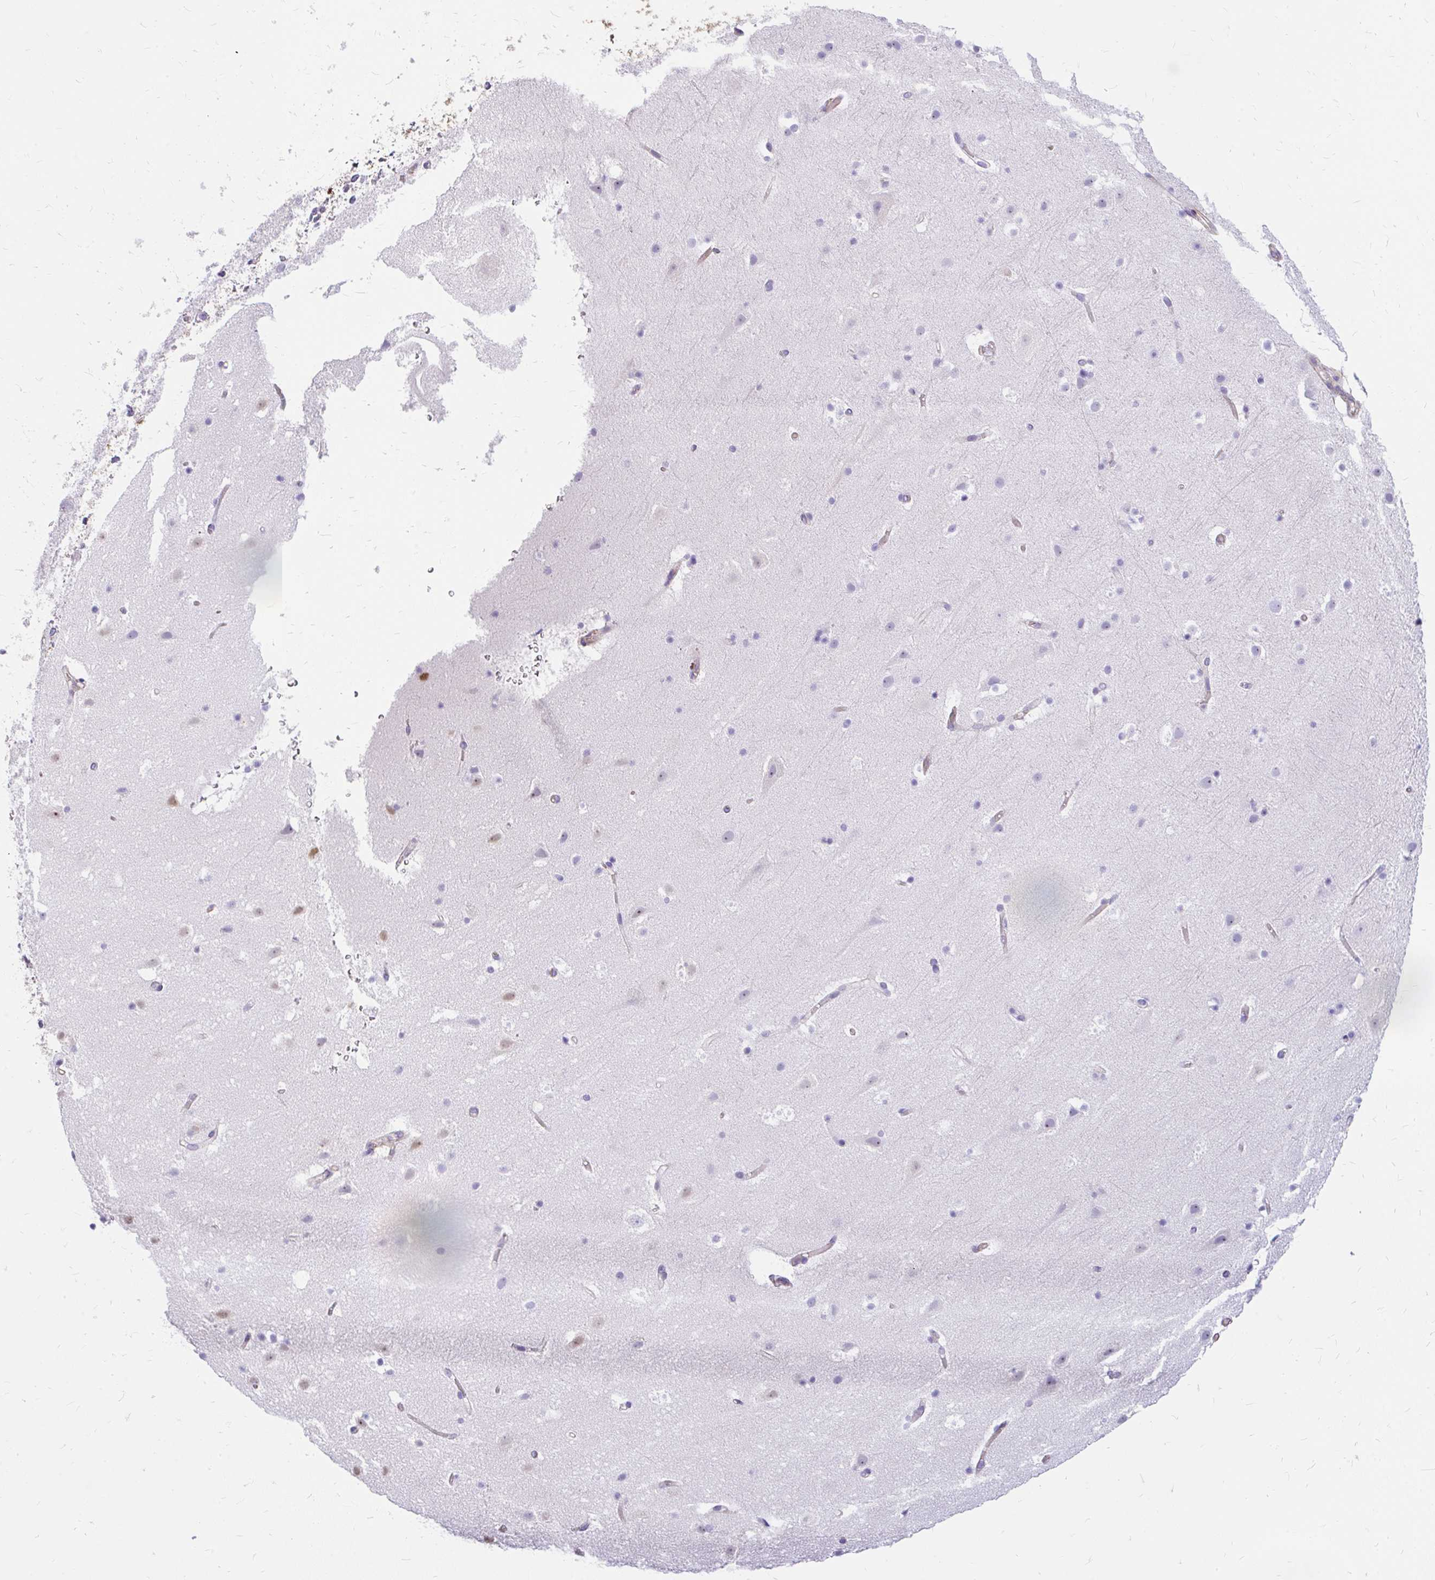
{"staining": {"intensity": "weak", "quantity": "<25%", "location": "cytoplasmic/membranous"}, "tissue": "cerebral cortex", "cell_type": "Endothelial cells", "image_type": "normal", "snomed": [{"axis": "morphology", "description": "Normal tissue, NOS"}, {"axis": "topography", "description": "Cerebral cortex"}], "caption": "Immunohistochemistry (IHC) of normal cerebral cortex demonstrates no expression in endothelial cells. (Stains: DAB IHC with hematoxylin counter stain, Microscopy: brightfield microscopy at high magnification).", "gene": "FAM83C", "patient": {"sex": "female", "age": 42}}